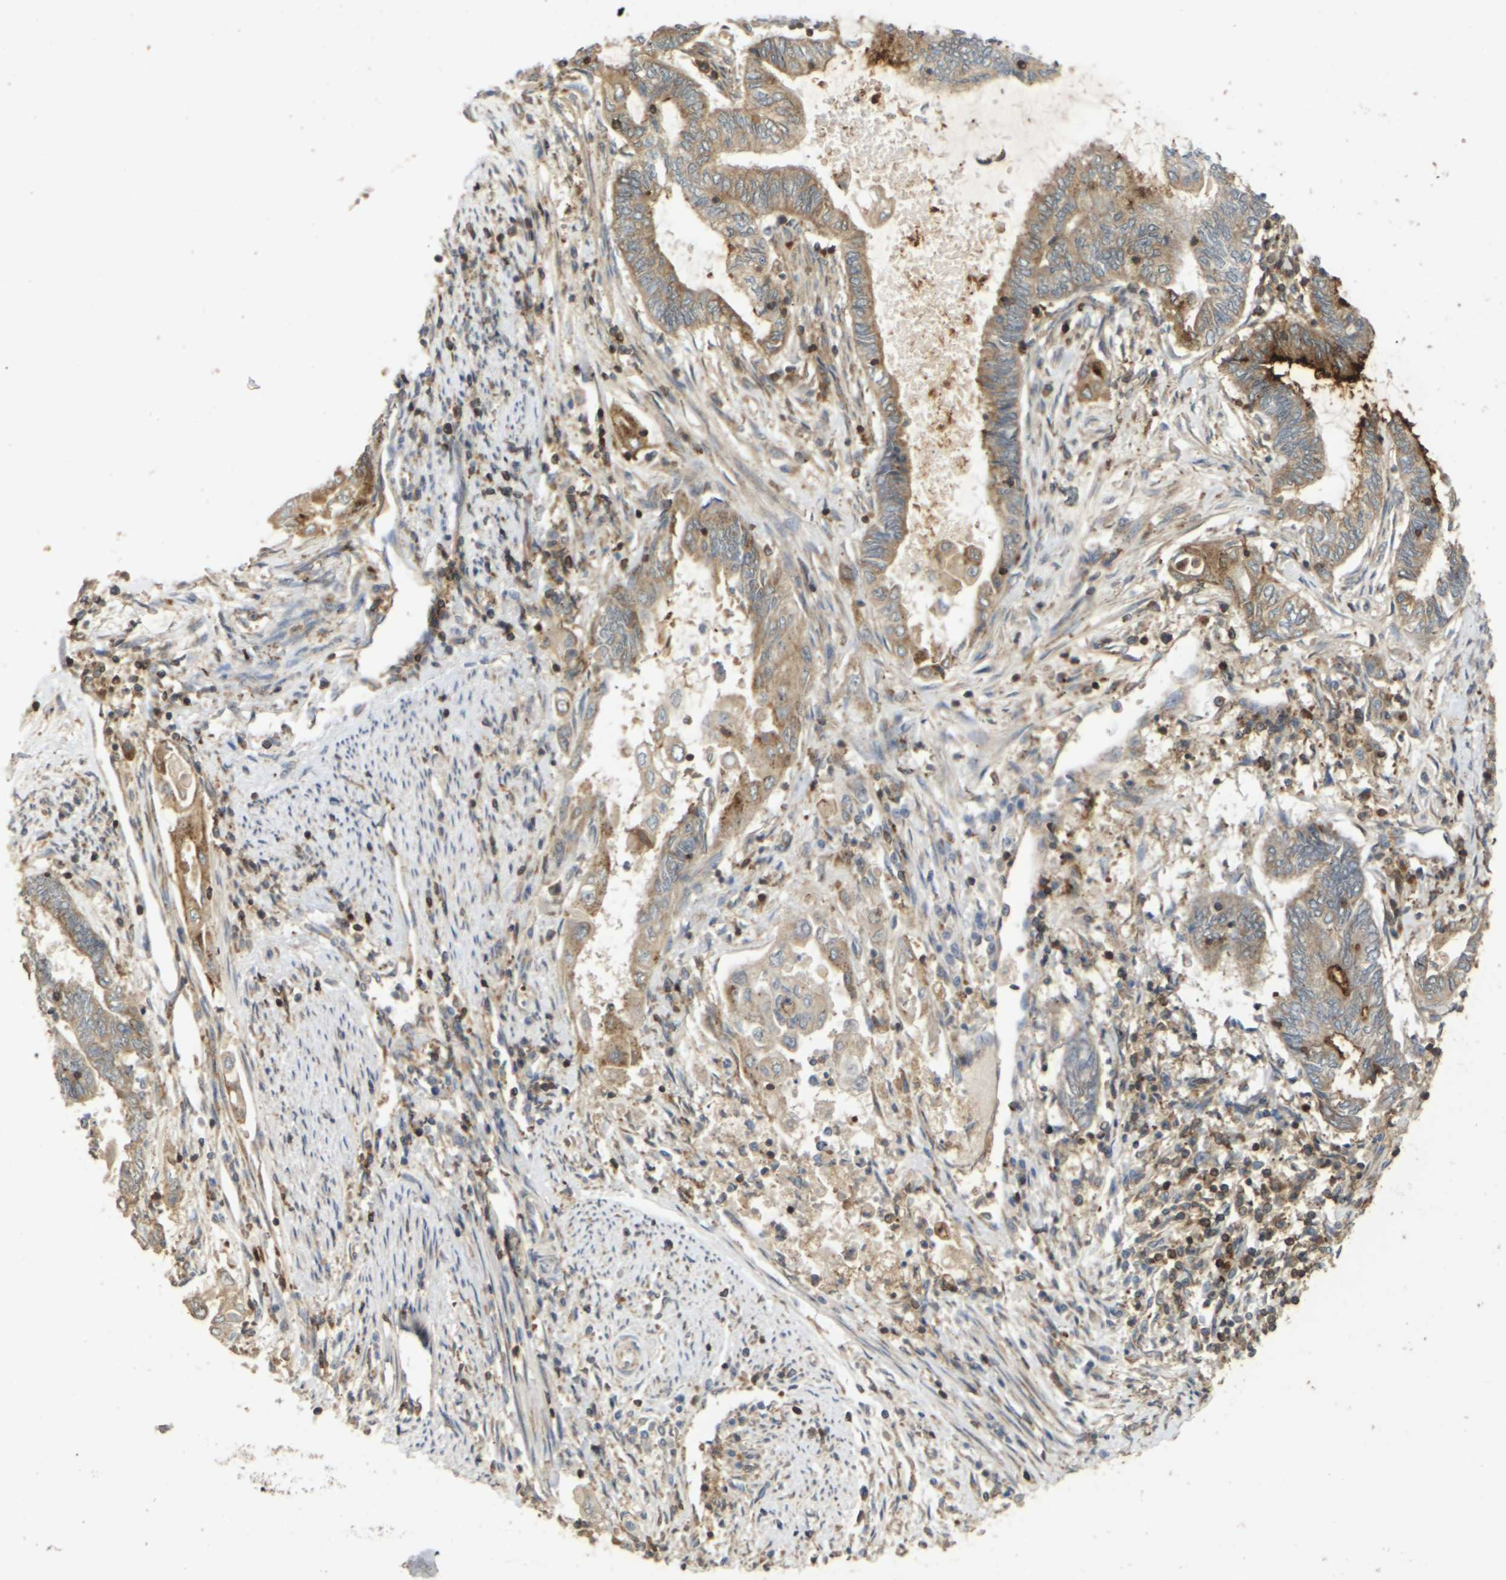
{"staining": {"intensity": "moderate", "quantity": "25%-75%", "location": "cytoplasmic/membranous"}, "tissue": "endometrial cancer", "cell_type": "Tumor cells", "image_type": "cancer", "snomed": [{"axis": "morphology", "description": "Adenocarcinoma, NOS"}, {"axis": "topography", "description": "Uterus"}, {"axis": "topography", "description": "Endometrium"}], "caption": "Protein staining by IHC exhibits moderate cytoplasmic/membranous positivity in about 25%-75% of tumor cells in endometrial adenocarcinoma.", "gene": "KSR1", "patient": {"sex": "female", "age": 70}}